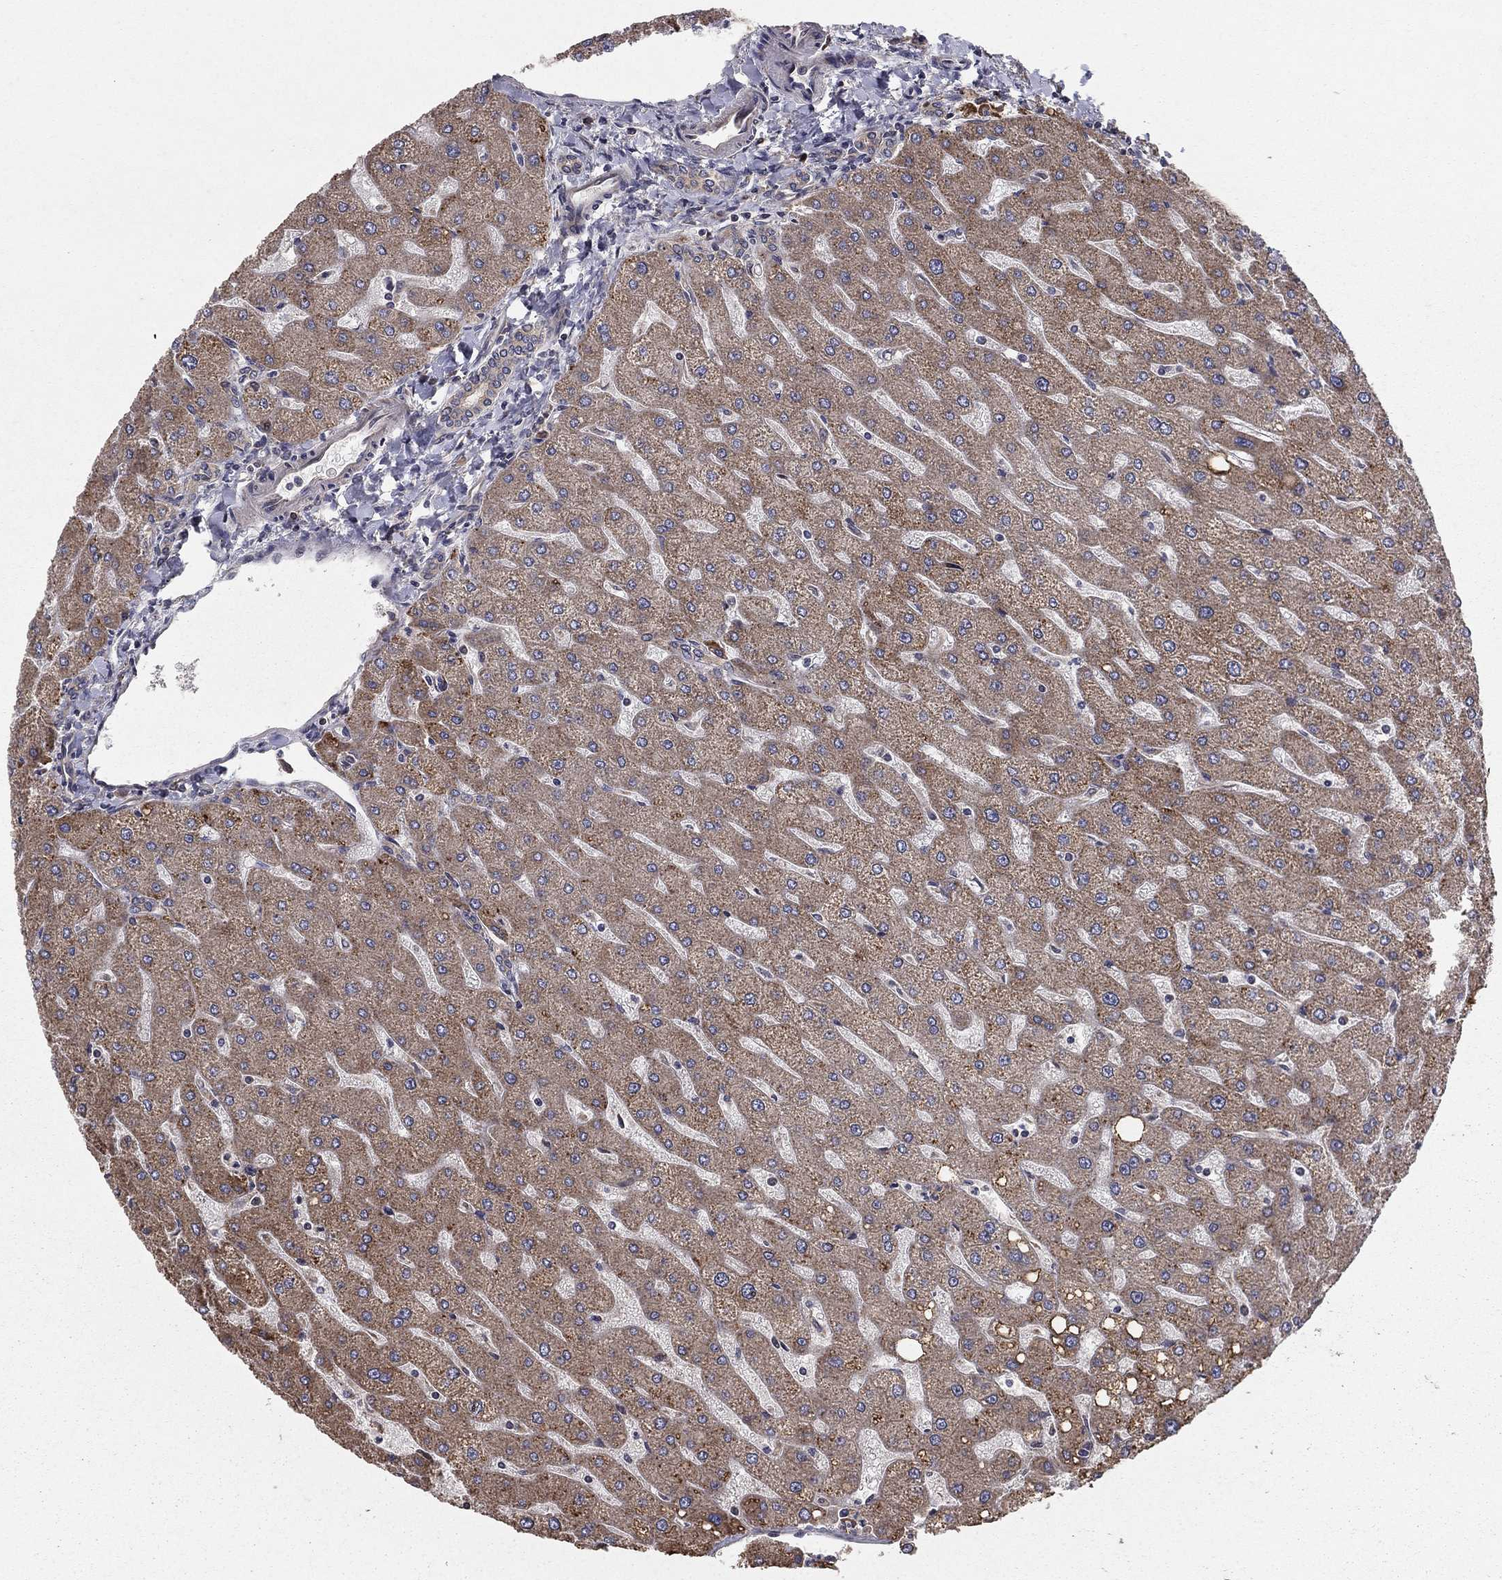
{"staining": {"intensity": "negative", "quantity": "none", "location": "none"}, "tissue": "liver", "cell_type": "Cholangiocytes", "image_type": "normal", "snomed": [{"axis": "morphology", "description": "Normal tissue, NOS"}, {"axis": "topography", "description": "Liver"}], "caption": "This is an IHC photomicrograph of benign liver. There is no staining in cholangiocytes.", "gene": "BABAM2", "patient": {"sex": "male", "age": 67}}